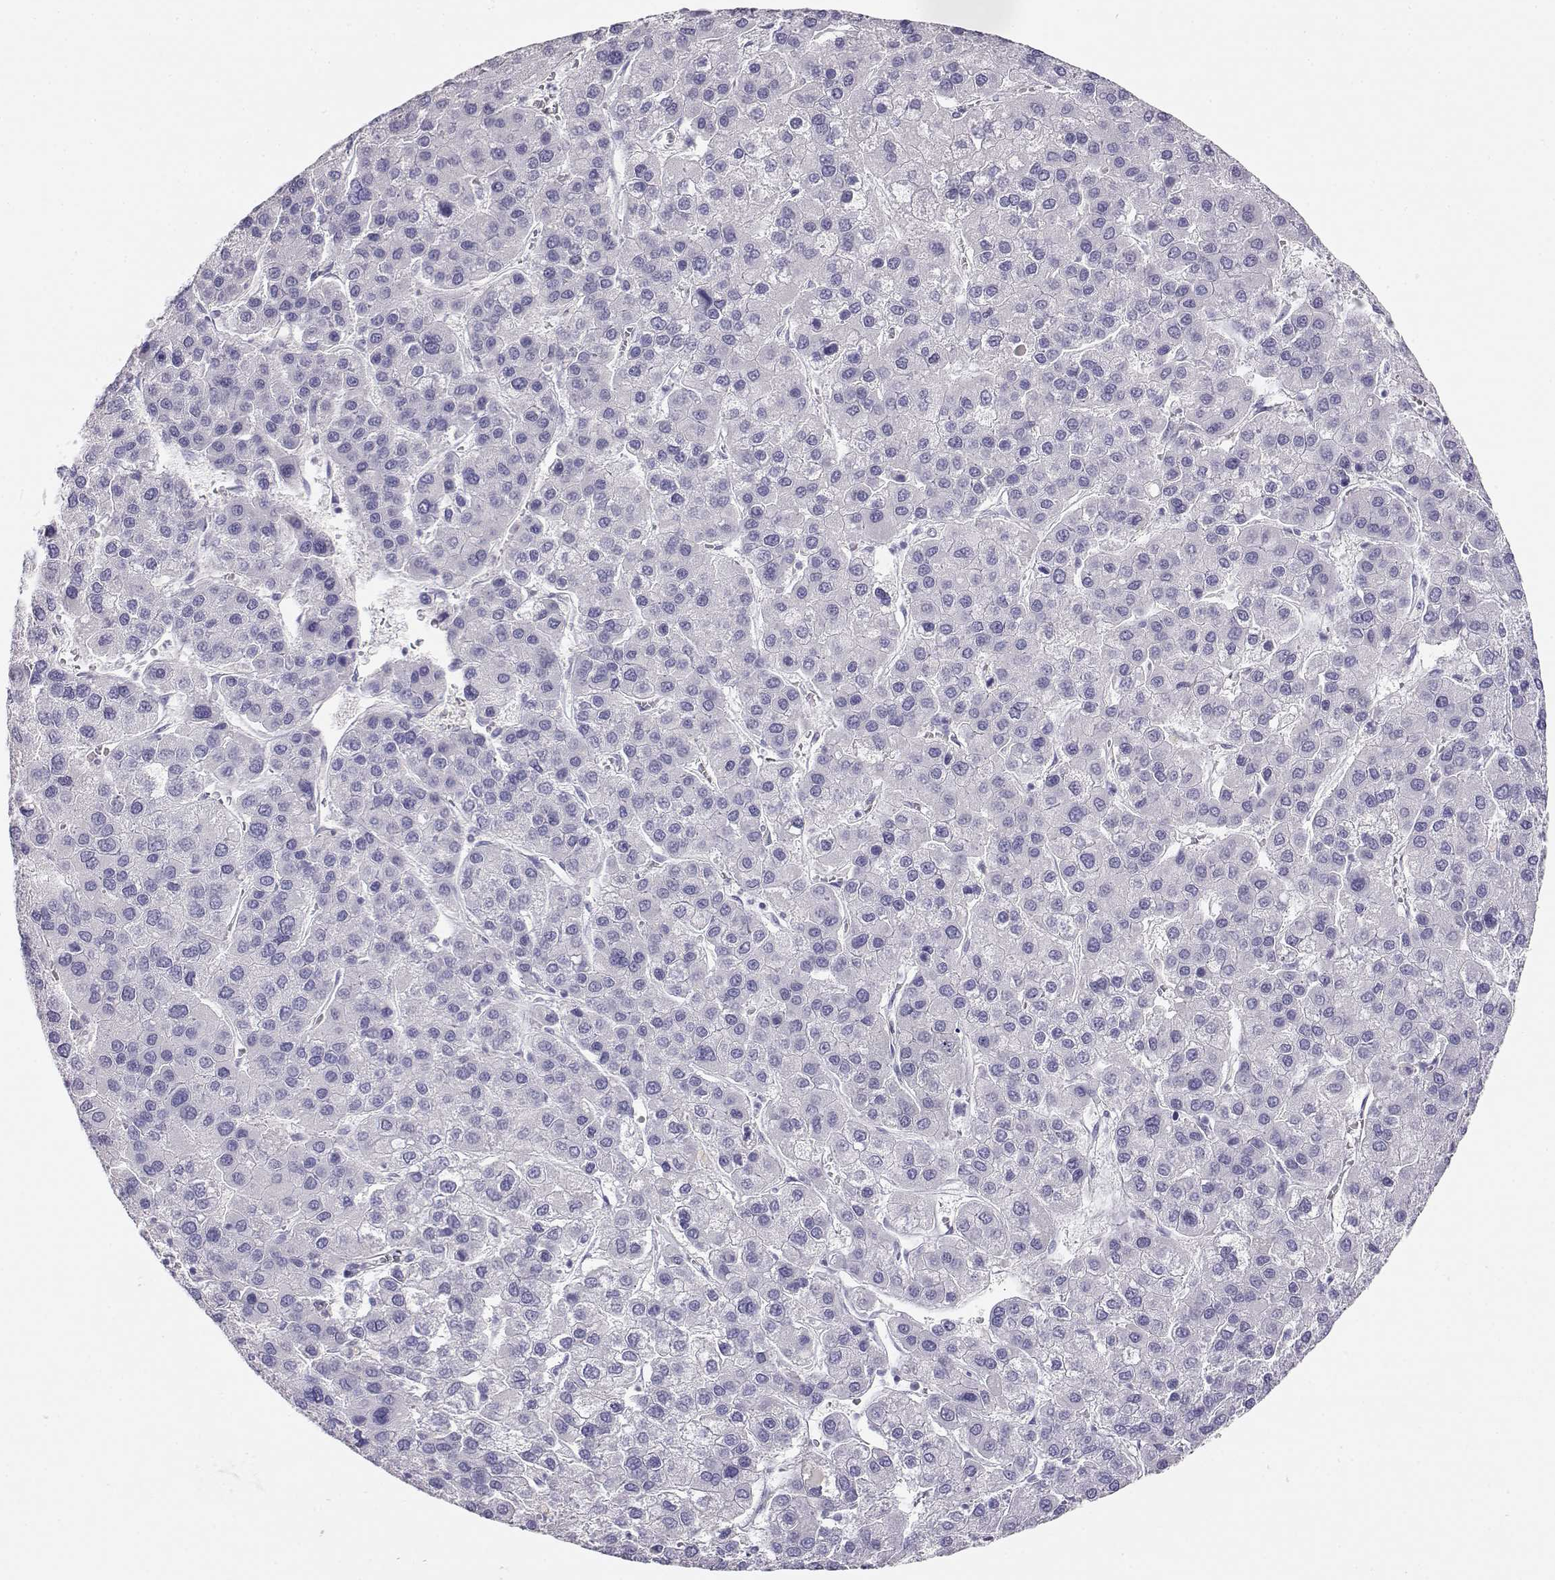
{"staining": {"intensity": "negative", "quantity": "none", "location": "none"}, "tissue": "liver cancer", "cell_type": "Tumor cells", "image_type": "cancer", "snomed": [{"axis": "morphology", "description": "Carcinoma, Hepatocellular, NOS"}, {"axis": "topography", "description": "Liver"}], "caption": "Protein analysis of liver cancer (hepatocellular carcinoma) exhibits no significant expression in tumor cells.", "gene": "GPR174", "patient": {"sex": "female", "age": 41}}